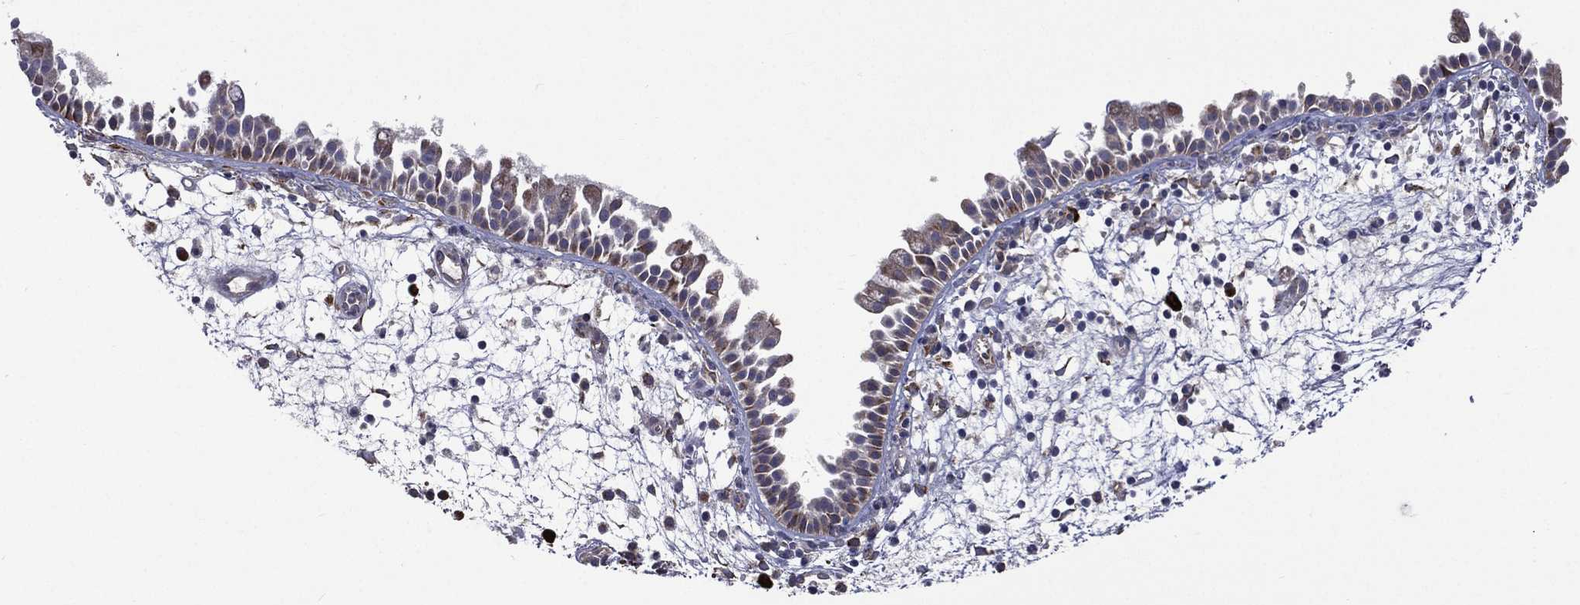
{"staining": {"intensity": "moderate", "quantity": "25%-75%", "location": "cytoplasmic/membranous"}, "tissue": "nasopharynx", "cell_type": "Respiratory epithelial cells", "image_type": "normal", "snomed": [{"axis": "morphology", "description": "Normal tissue, NOS"}, {"axis": "topography", "description": "Nasopharynx"}], "caption": "About 25%-75% of respiratory epithelial cells in benign nasopharynx exhibit moderate cytoplasmic/membranous protein expression as visualized by brown immunohistochemical staining.", "gene": "C20orf96", "patient": {"sex": "male", "age": 58}}